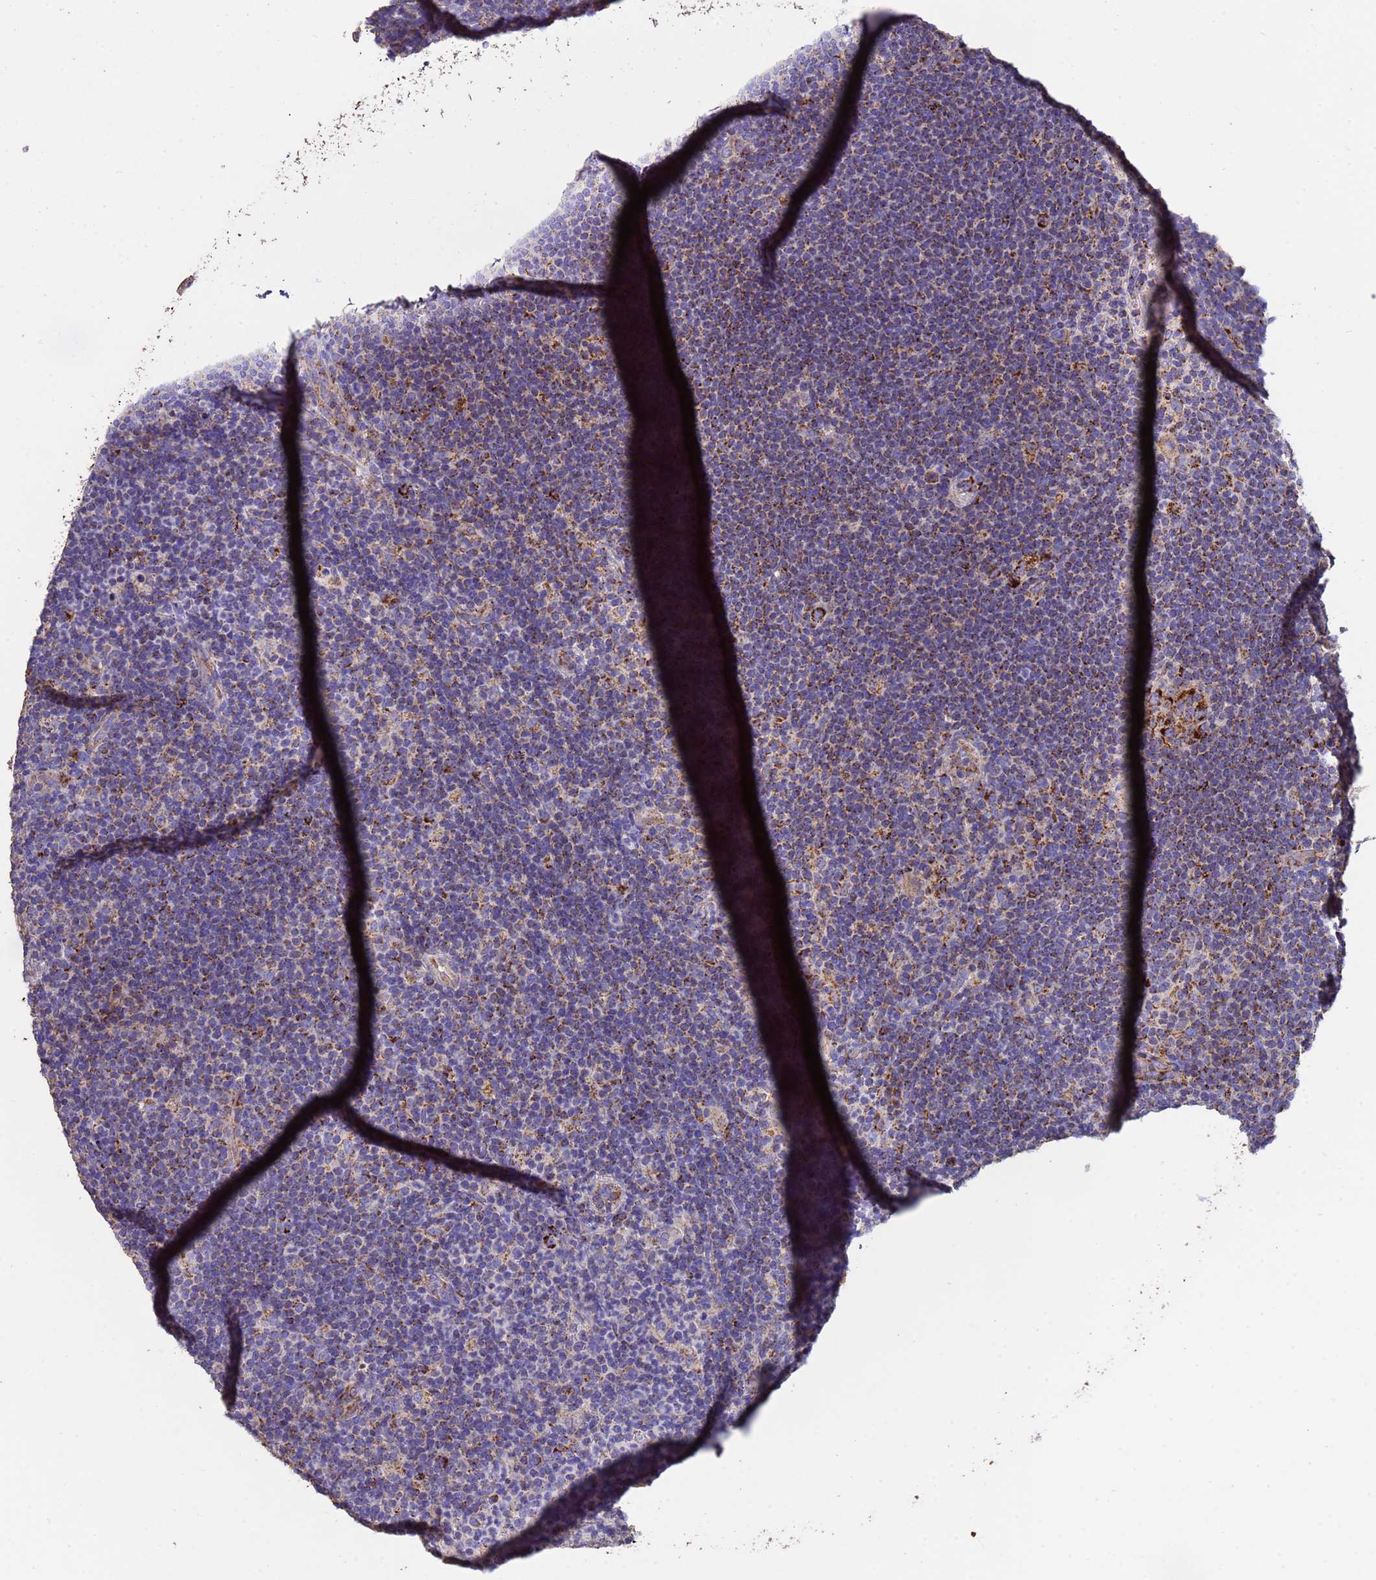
{"staining": {"intensity": "strong", "quantity": ">75%", "location": "cytoplasmic/membranous"}, "tissue": "lymphoma", "cell_type": "Tumor cells", "image_type": "cancer", "snomed": [{"axis": "morphology", "description": "Hodgkin's disease, NOS"}, {"axis": "topography", "description": "Lymph node"}], "caption": "The histopathology image shows a brown stain indicating the presence of a protein in the cytoplasmic/membranous of tumor cells in Hodgkin's disease. (Brightfield microscopy of DAB IHC at high magnification).", "gene": "ZNFX1", "patient": {"sex": "female", "age": 57}}